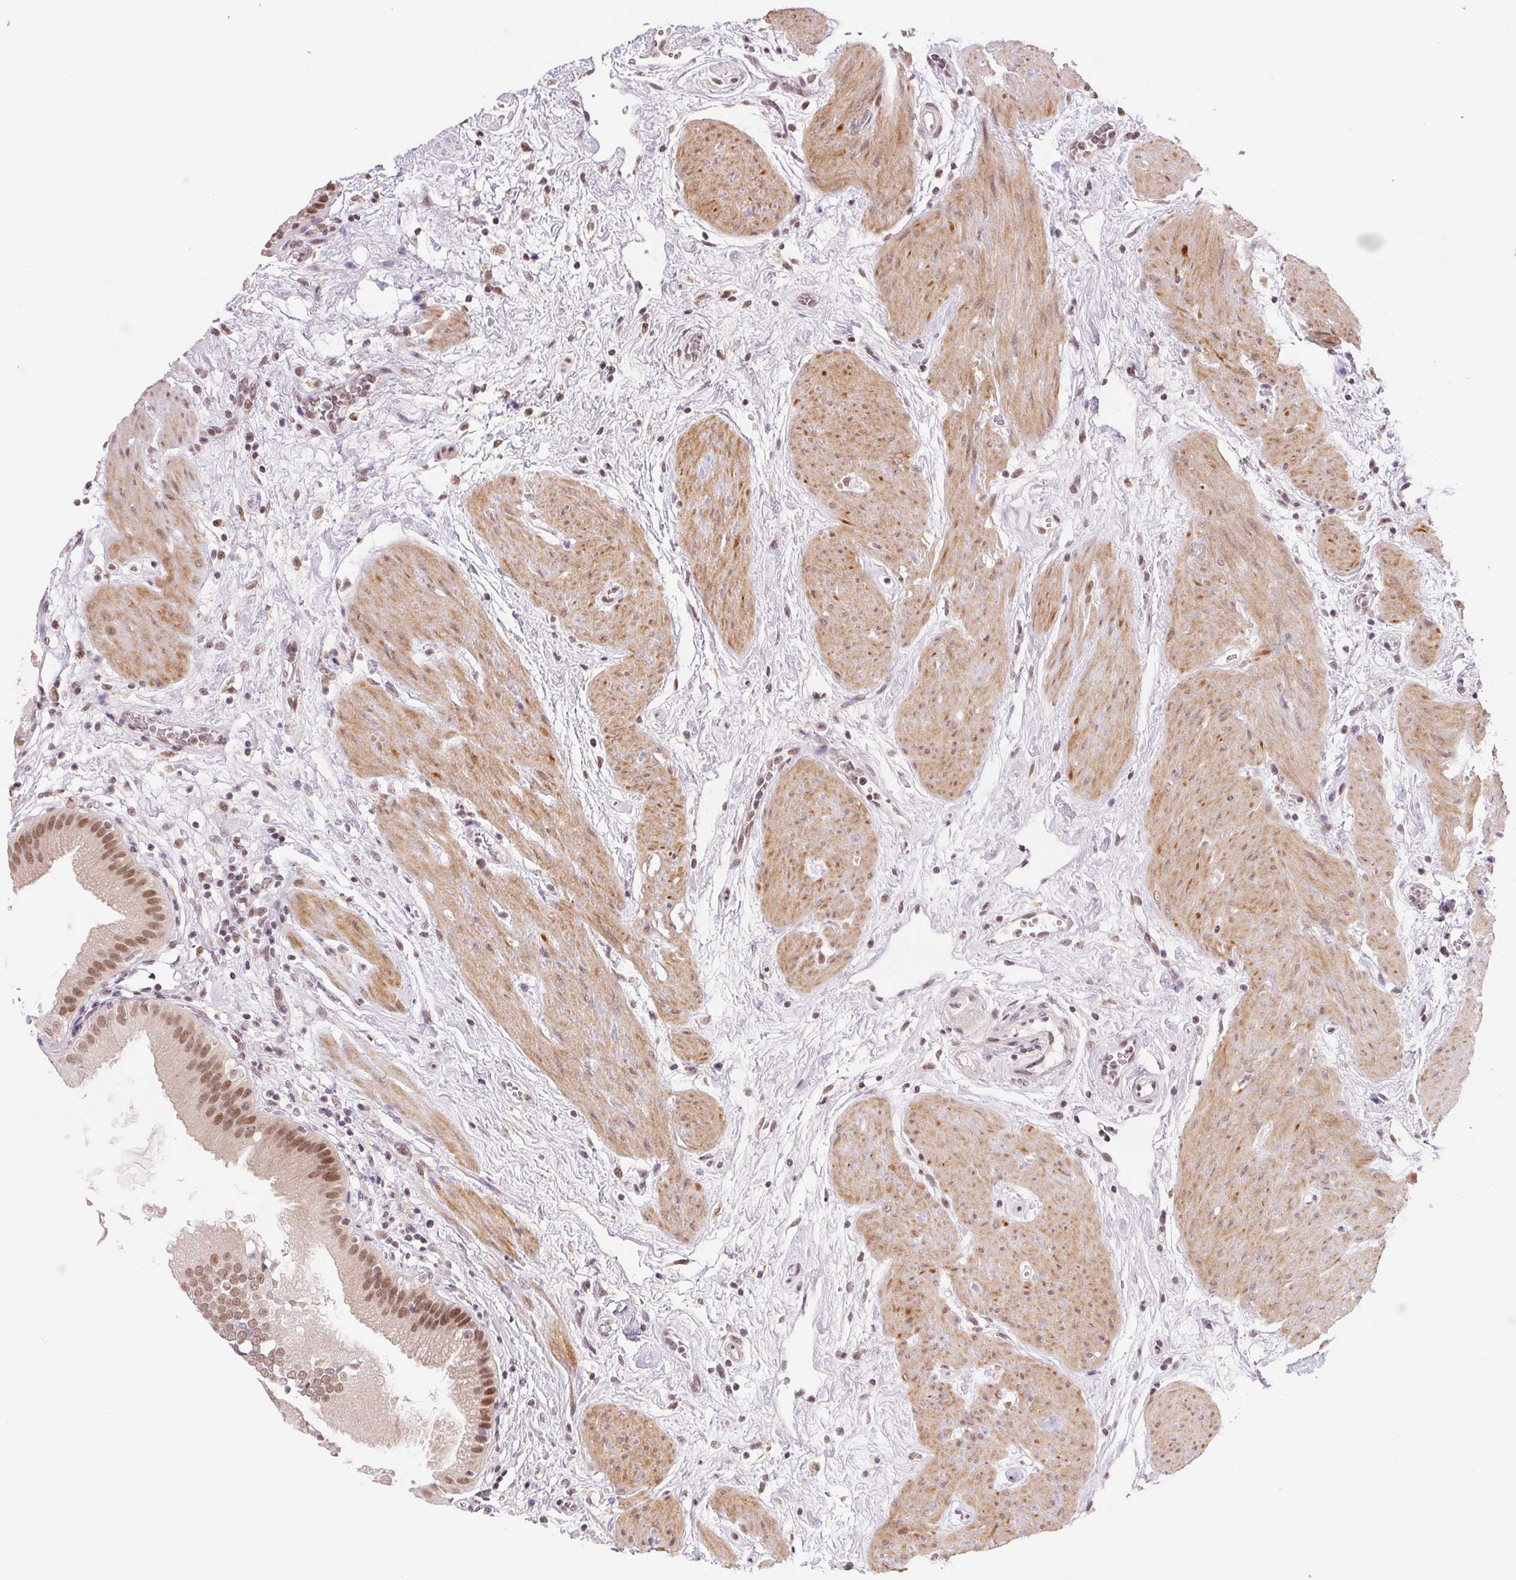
{"staining": {"intensity": "moderate", "quantity": ">75%", "location": "nuclear"}, "tissue": "gallbladder", "cell_type": "Glandular cells", "image_type": "normal", "snomed": [{"axis": "morphology", "description": "Normal tissue, NOS"}, {"axis": "topography", "description": "Gallbladder"}], "caption": "Immunohistochemistry of unremarkable human gallbladder shows medium levels of moderate nuclear staining in about >75% of glandular cells. (brown staining indicates protein expression, while blue staining denotes nuclei).", "gene": "PRPF18", "patient": {"sex": "female", "age": 65}}